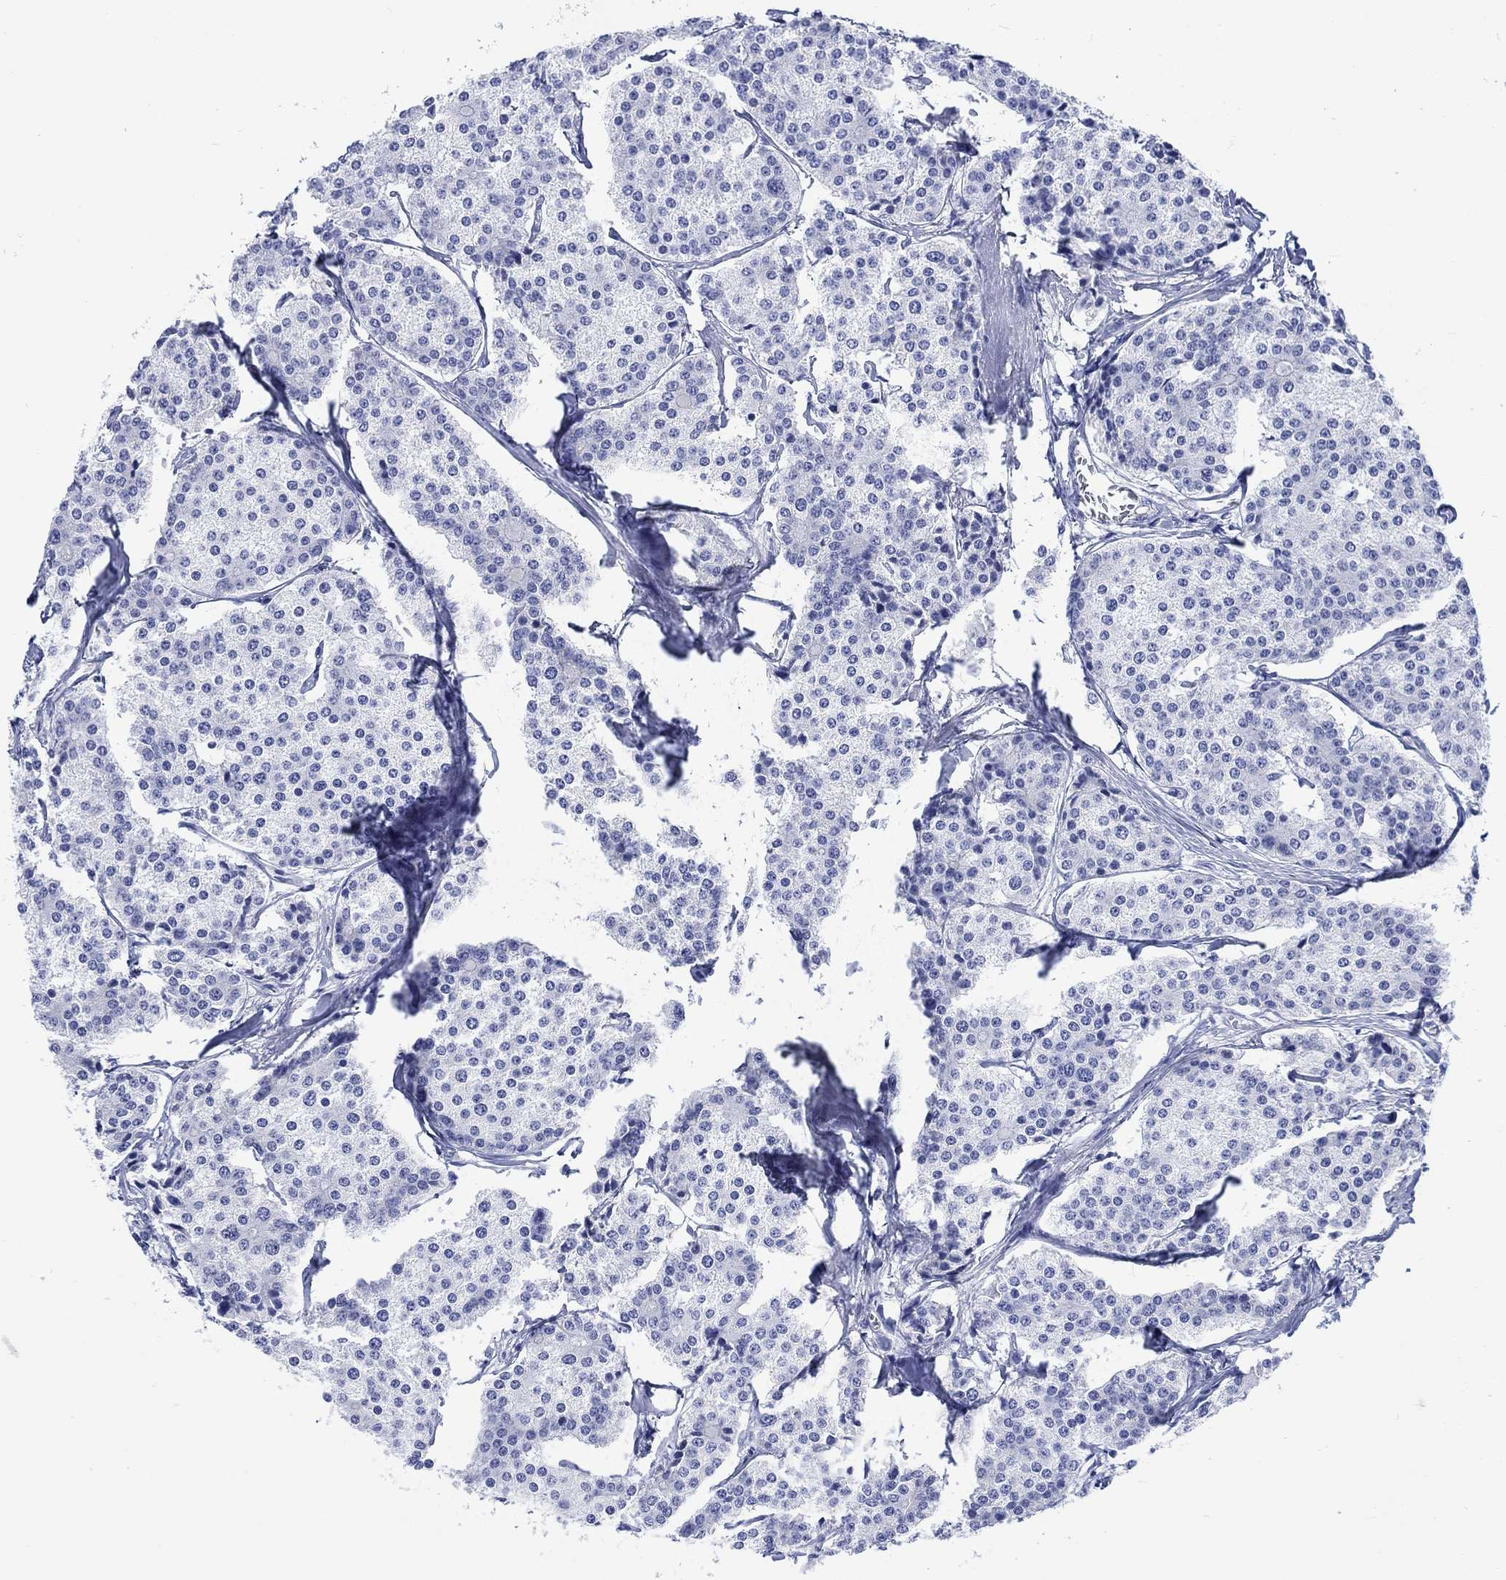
{"staining": {"intensity": "negative", "quantity": "none", "location": "none"}, "tissue": "carcinoid", "cell_type": "Tumor cells", "image_type": "cancer", "snomed": [{"axis": "morphology", "description": "Carcinoid, malignant, NOS"}, {"axis": "topography", "description": "Small intestine"}], "caption": "Tumor cells show no significant positivity in carcinoid.", "gene": "CACNG3", "patient": {"sex": "female", "age": 65}}